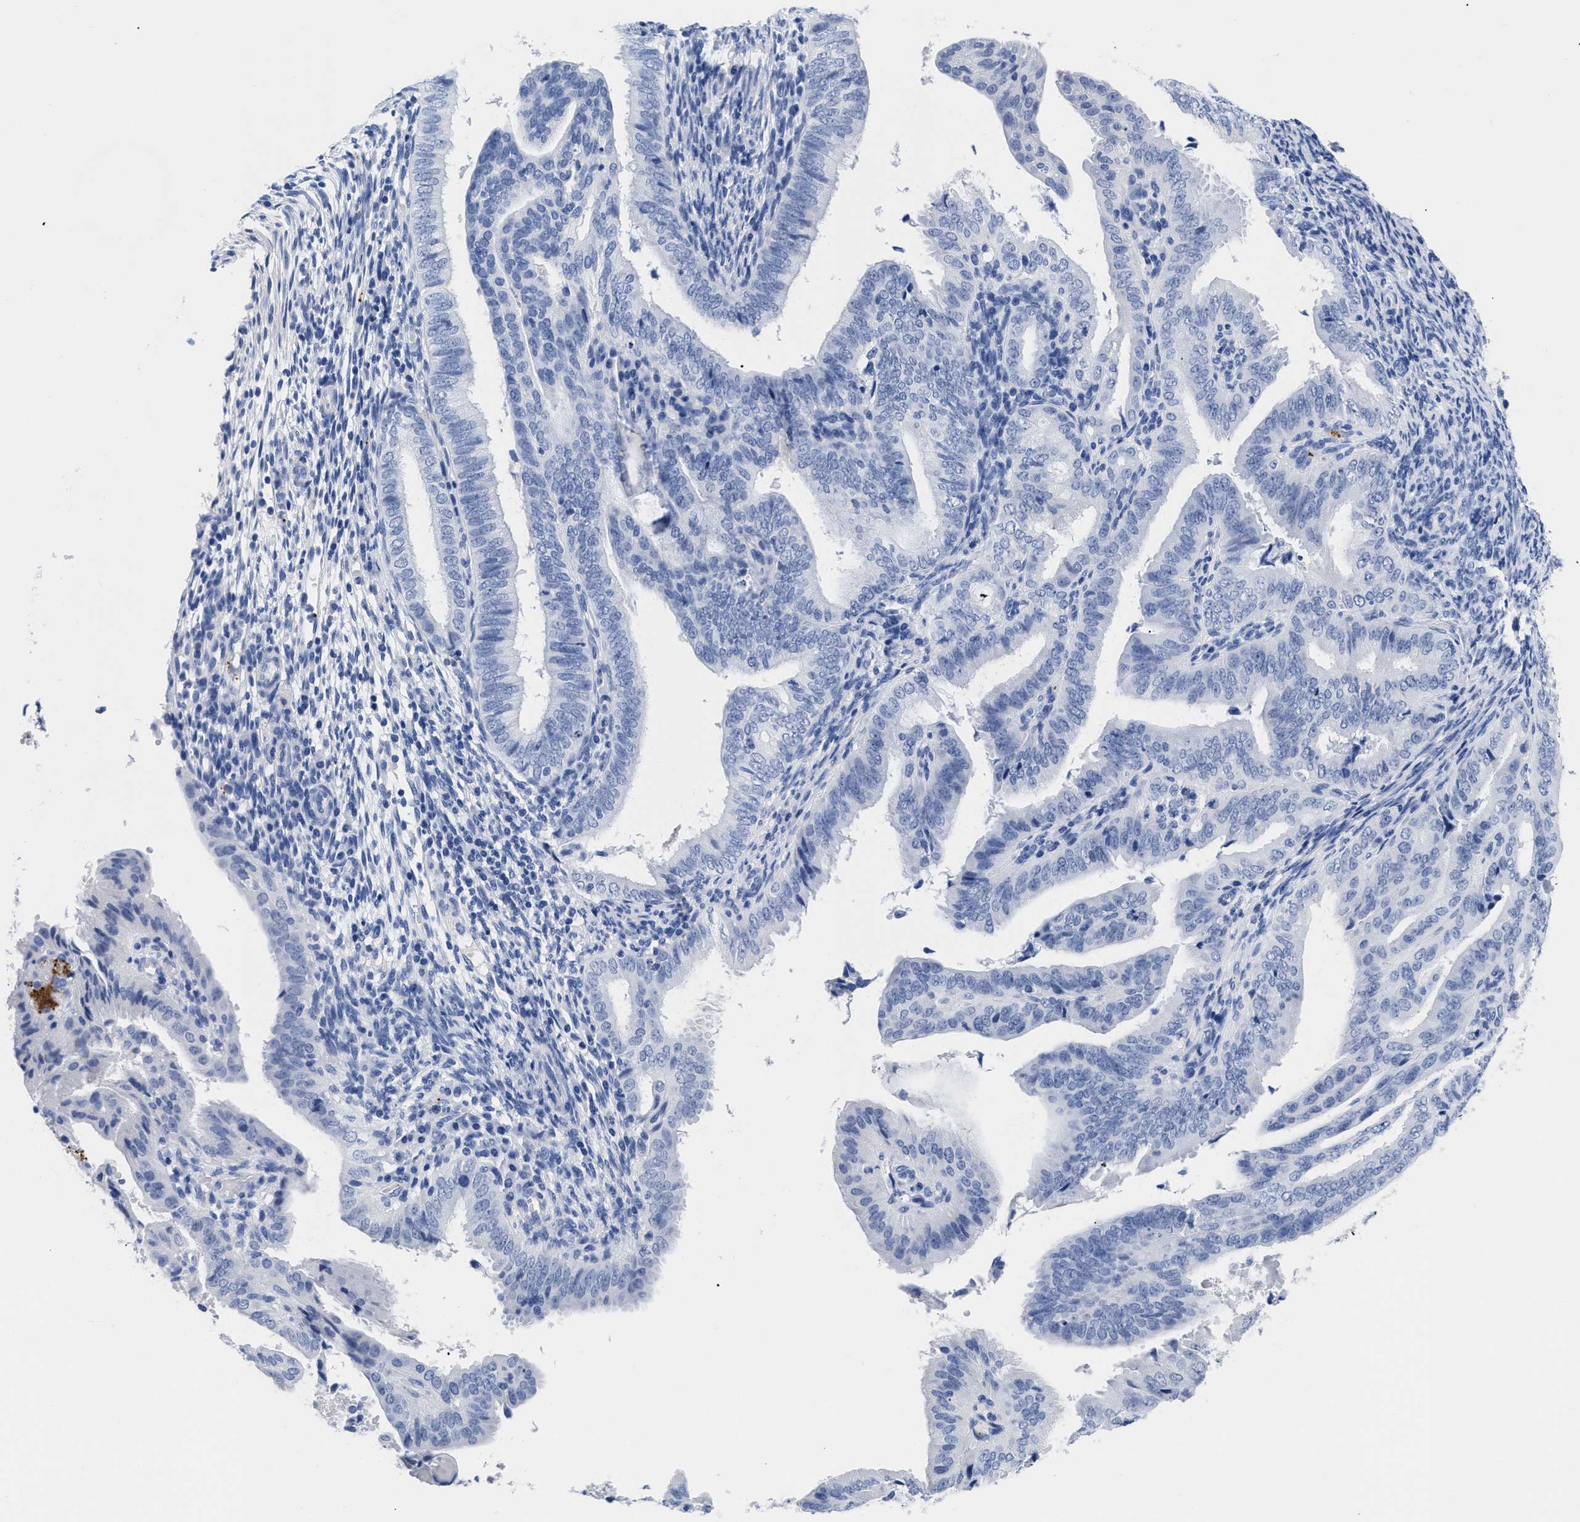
{"staining": {"intensity": "negative", "quantity": "none", "location": "none"}, "tissue": "endometrial cancer", "cell_type": "Tumor cells", "image_type": "cancer", "snomed": [{"axis": "morphology", "description": "Adenocarcinoma, NOS"}, {"axis": "topography", "description": "Endometrium"}], "caption": "Image shows no protein positivity in tumor cells of endometrial cancer (adenocarcinoma) tissue.", "gene": "TREML1", "patient": {"sex": "female", "age": 58}}